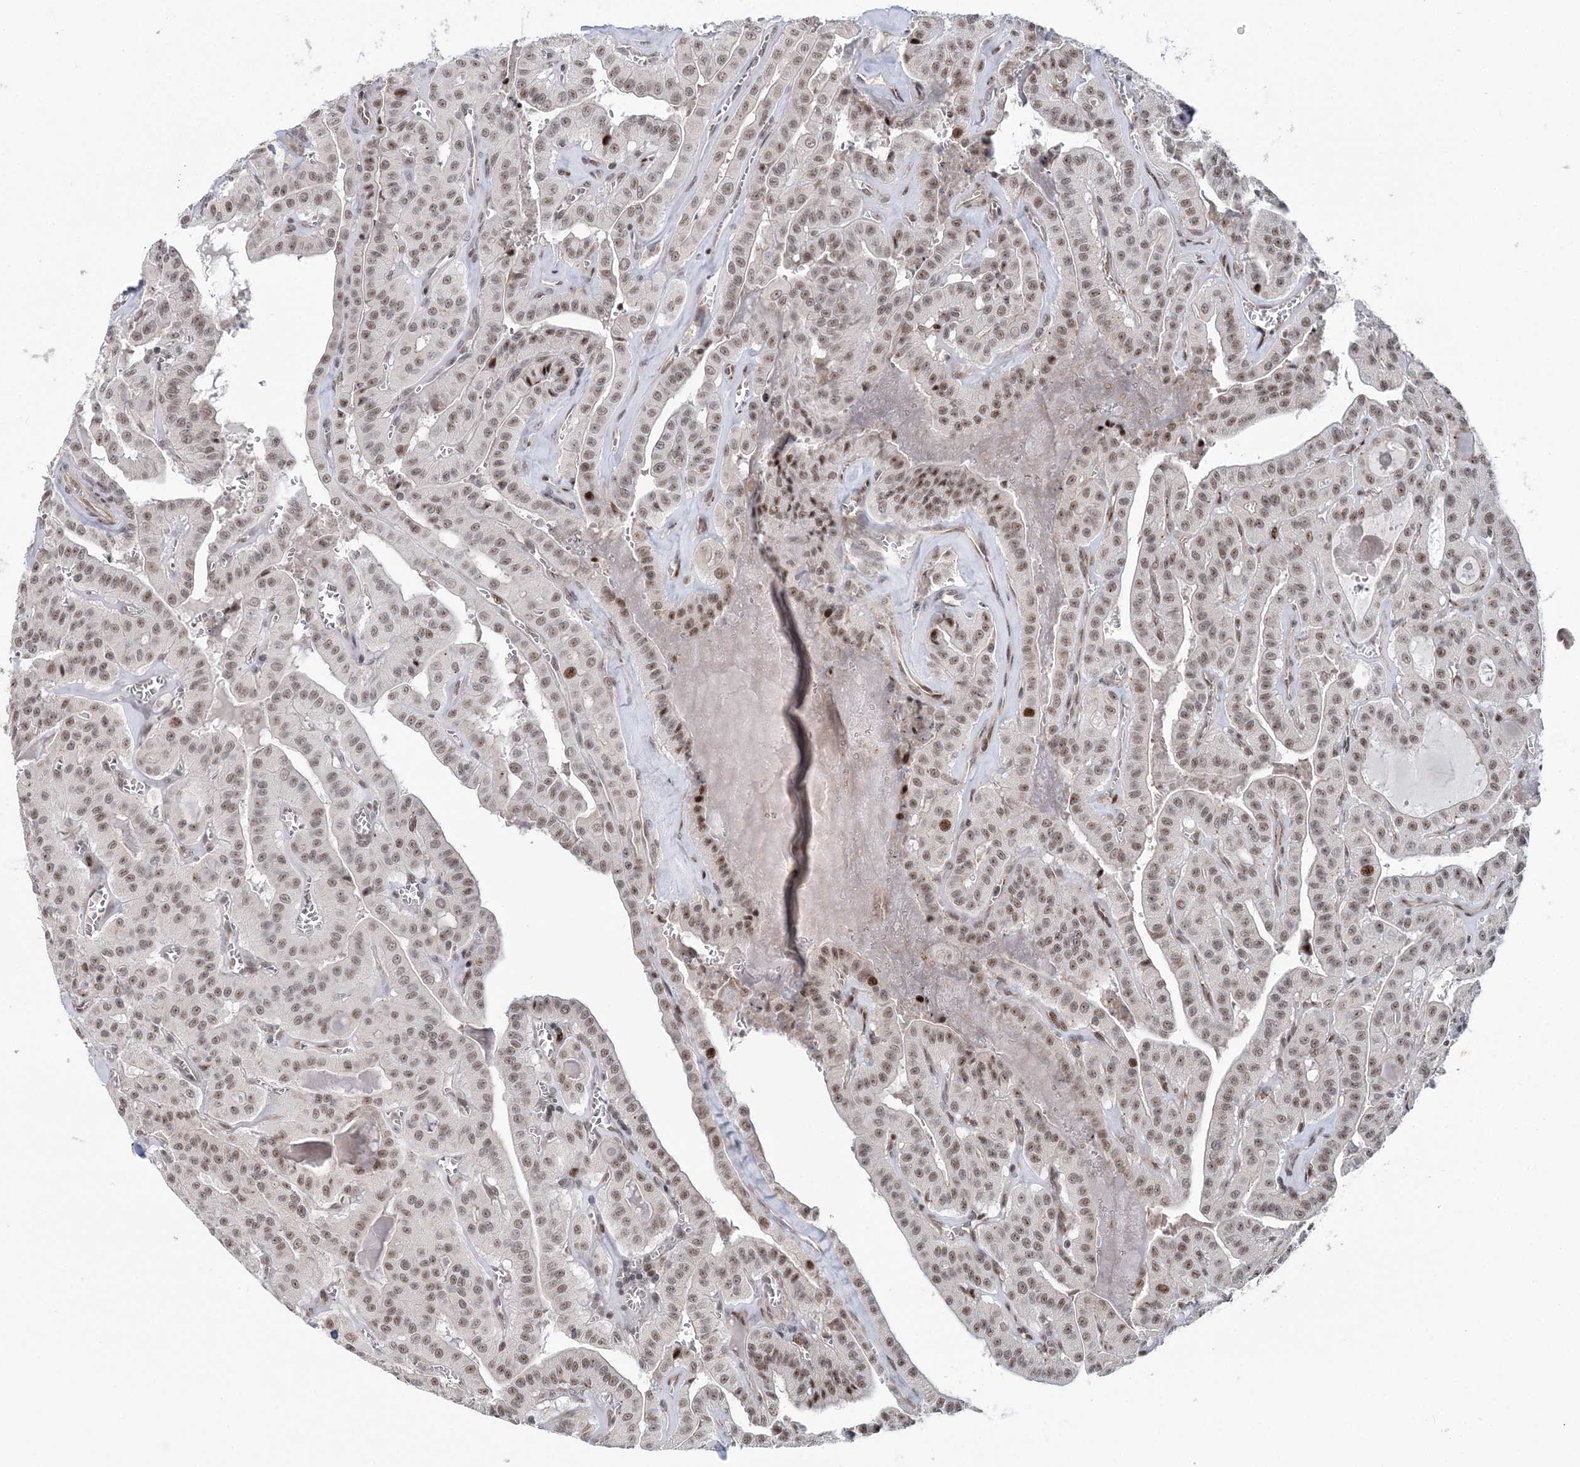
{"staining": {"intensity": "moderate", "quantity": ">75%", "location": "cytoplasmic/membranous,nuclear"}, "tissue": "thyroid cancer", "cell_type": "Tumor cells", "image_type": "cancer", "snomed": [{"axis": "morphology", "description": "Papillary adenocarcinoma, NOS"}, {"axis": "topography", "description": "Thyroid gland"}], "caption": "Thyroid cancer was stained to show a protein in brown. There is medium levels of moderate cytoplasmic/membranous and nuclear positivity in approximately >75% of tumor cells.", "gene": "TATDN2", "patient": {"sex": "male", "age": 52}}